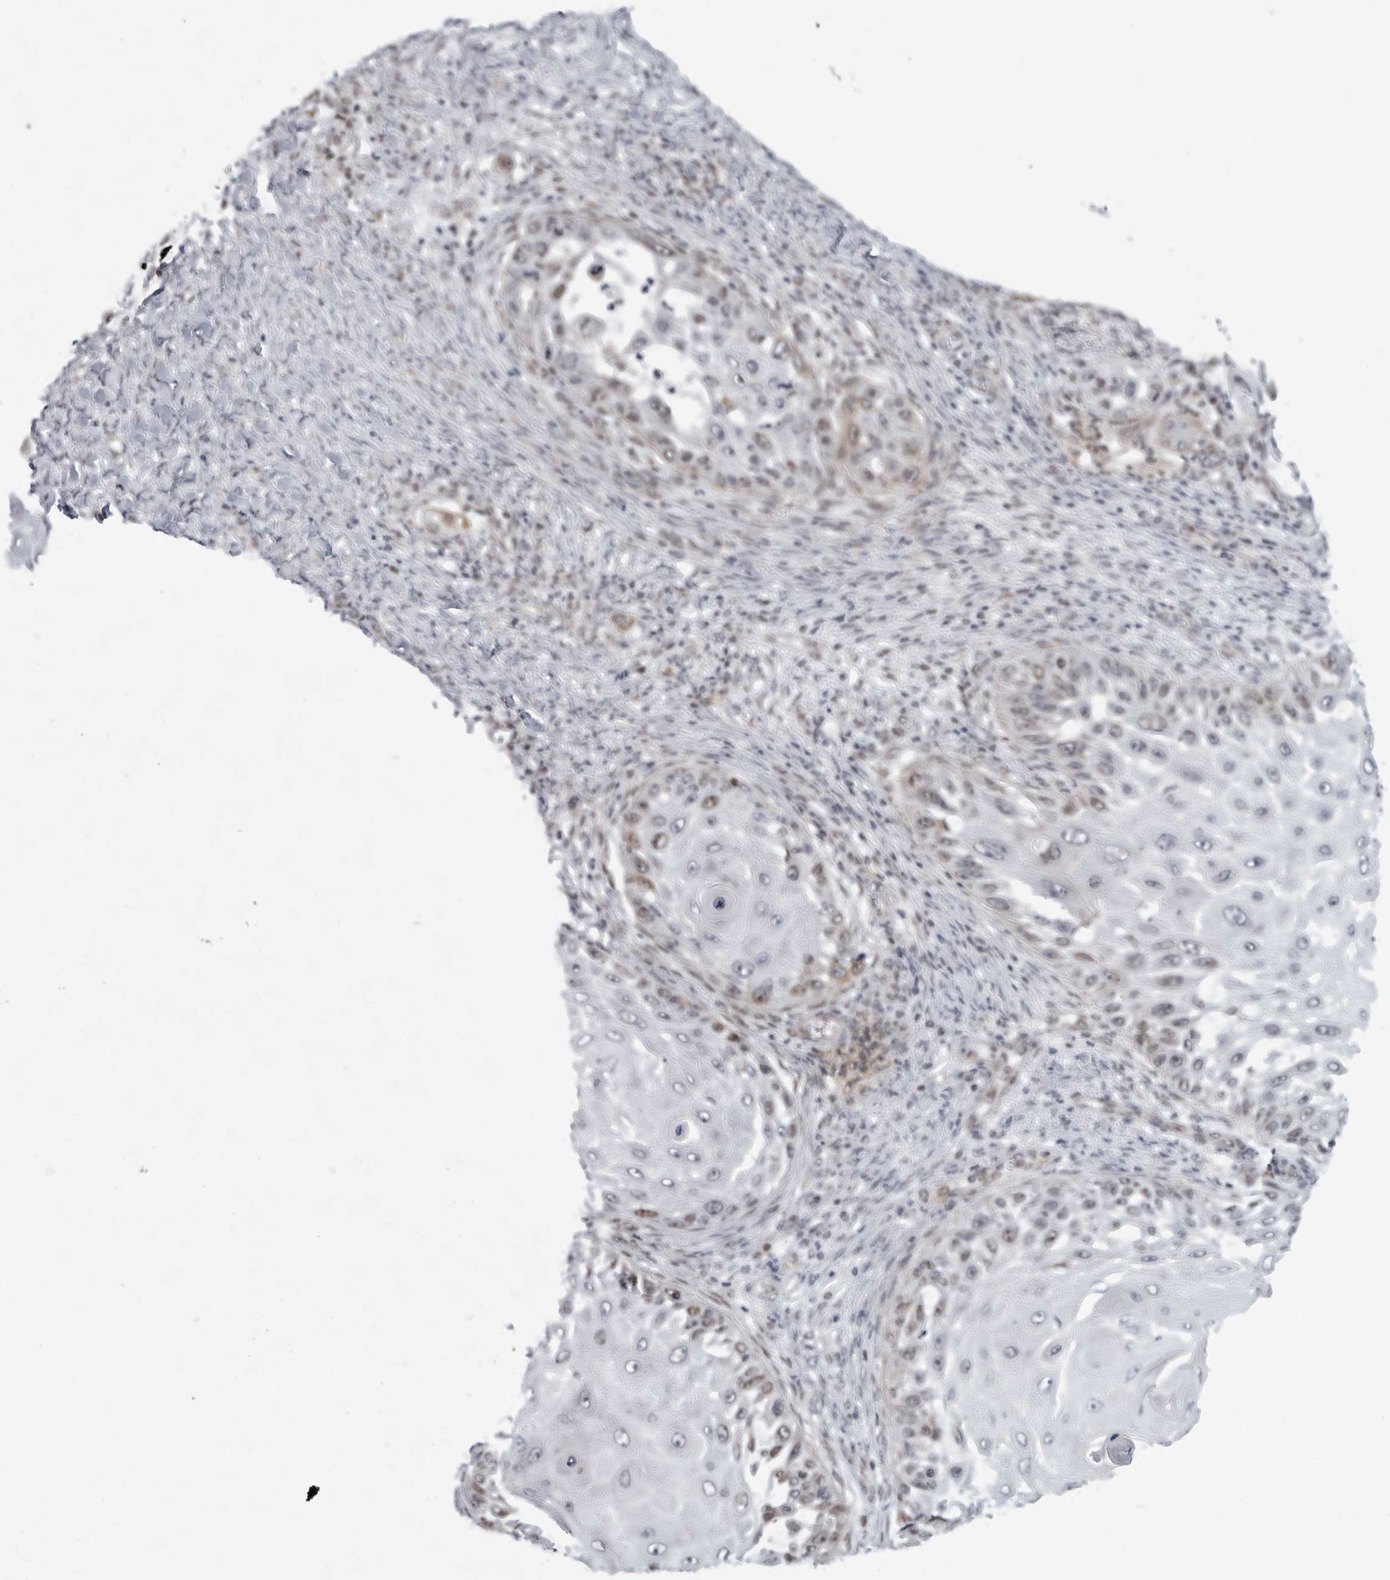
{"staining": {"intensity": "negative", "quantity": "none", "location": "none"}, "tissue": "skin cancer", "cell_type": "Tumor cells", "image_type": "cancer", "snomed": [{"axis": "morphology", "description": "Squamous cell carcinoma, NOS"}, {"axis": "topography", "description": "Skin"}], "caption": "Skin cancer (squamous cell carcinoma) was stained to show a protein in brown. There is no significant positivity in tumor cells.", "gene": "FAM135B", "patient": {"sex": "female", "age": 44}}